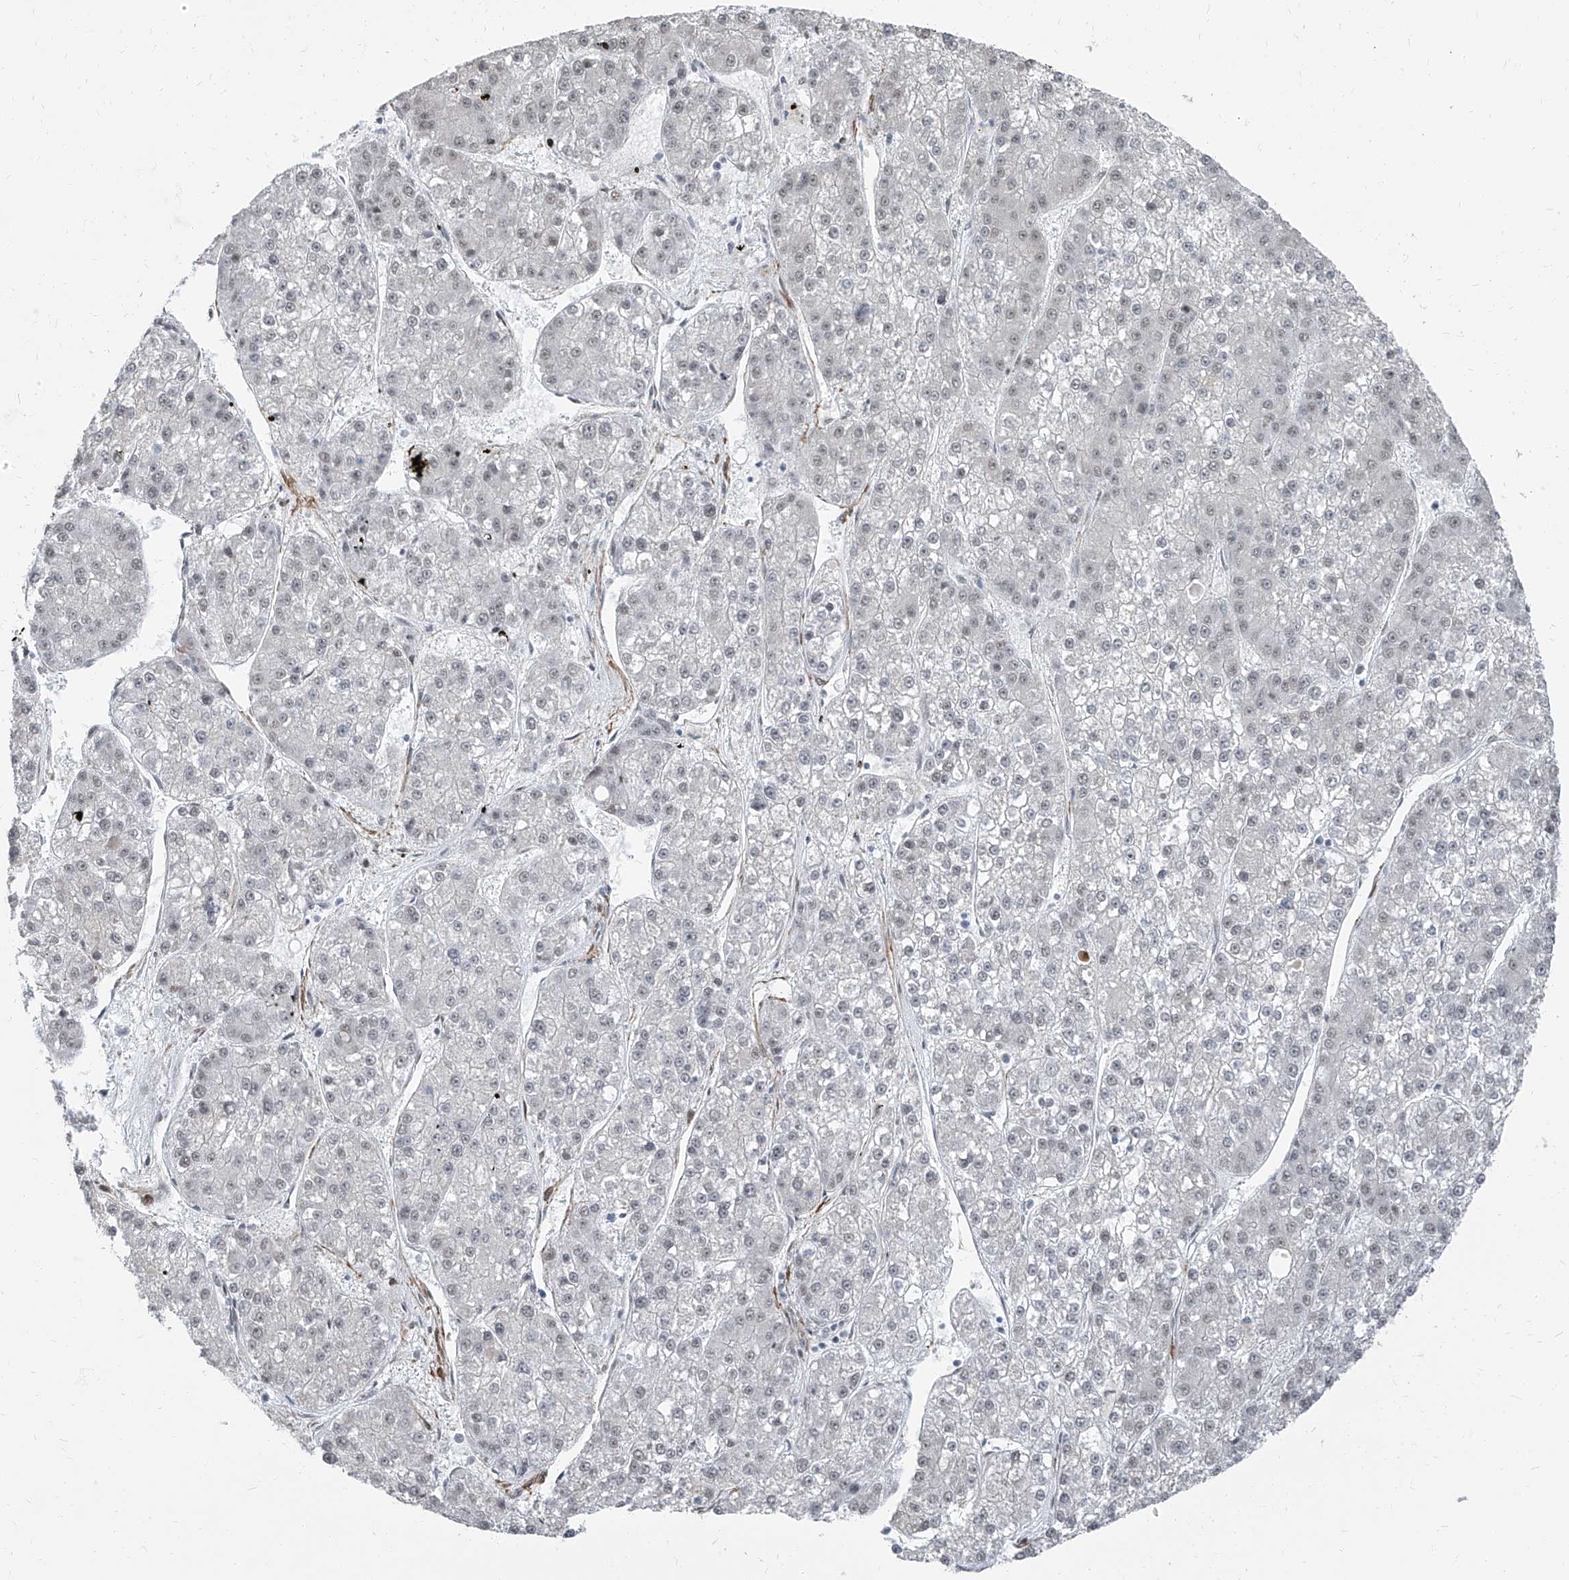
{"staining": {"intensity": "weak", "quantity": "<25%", "location": "nuclear"}, "tissue": "liver cancer", "cell_type": "Tumor cells", "image_type": "cancer", "snomed": [{"axis": "morphology", "description": "Carcinoma, Hepatocellular, NOS"}, {"axis": "topography", "description": "Liver"}], "caption": "Tumor cells show no significant staining in liver cancer. (DAB immunohistochemistry (IHC), high magnification).", "gene": "TXLNB", "patient": {"sex": "female", "age": 73}}